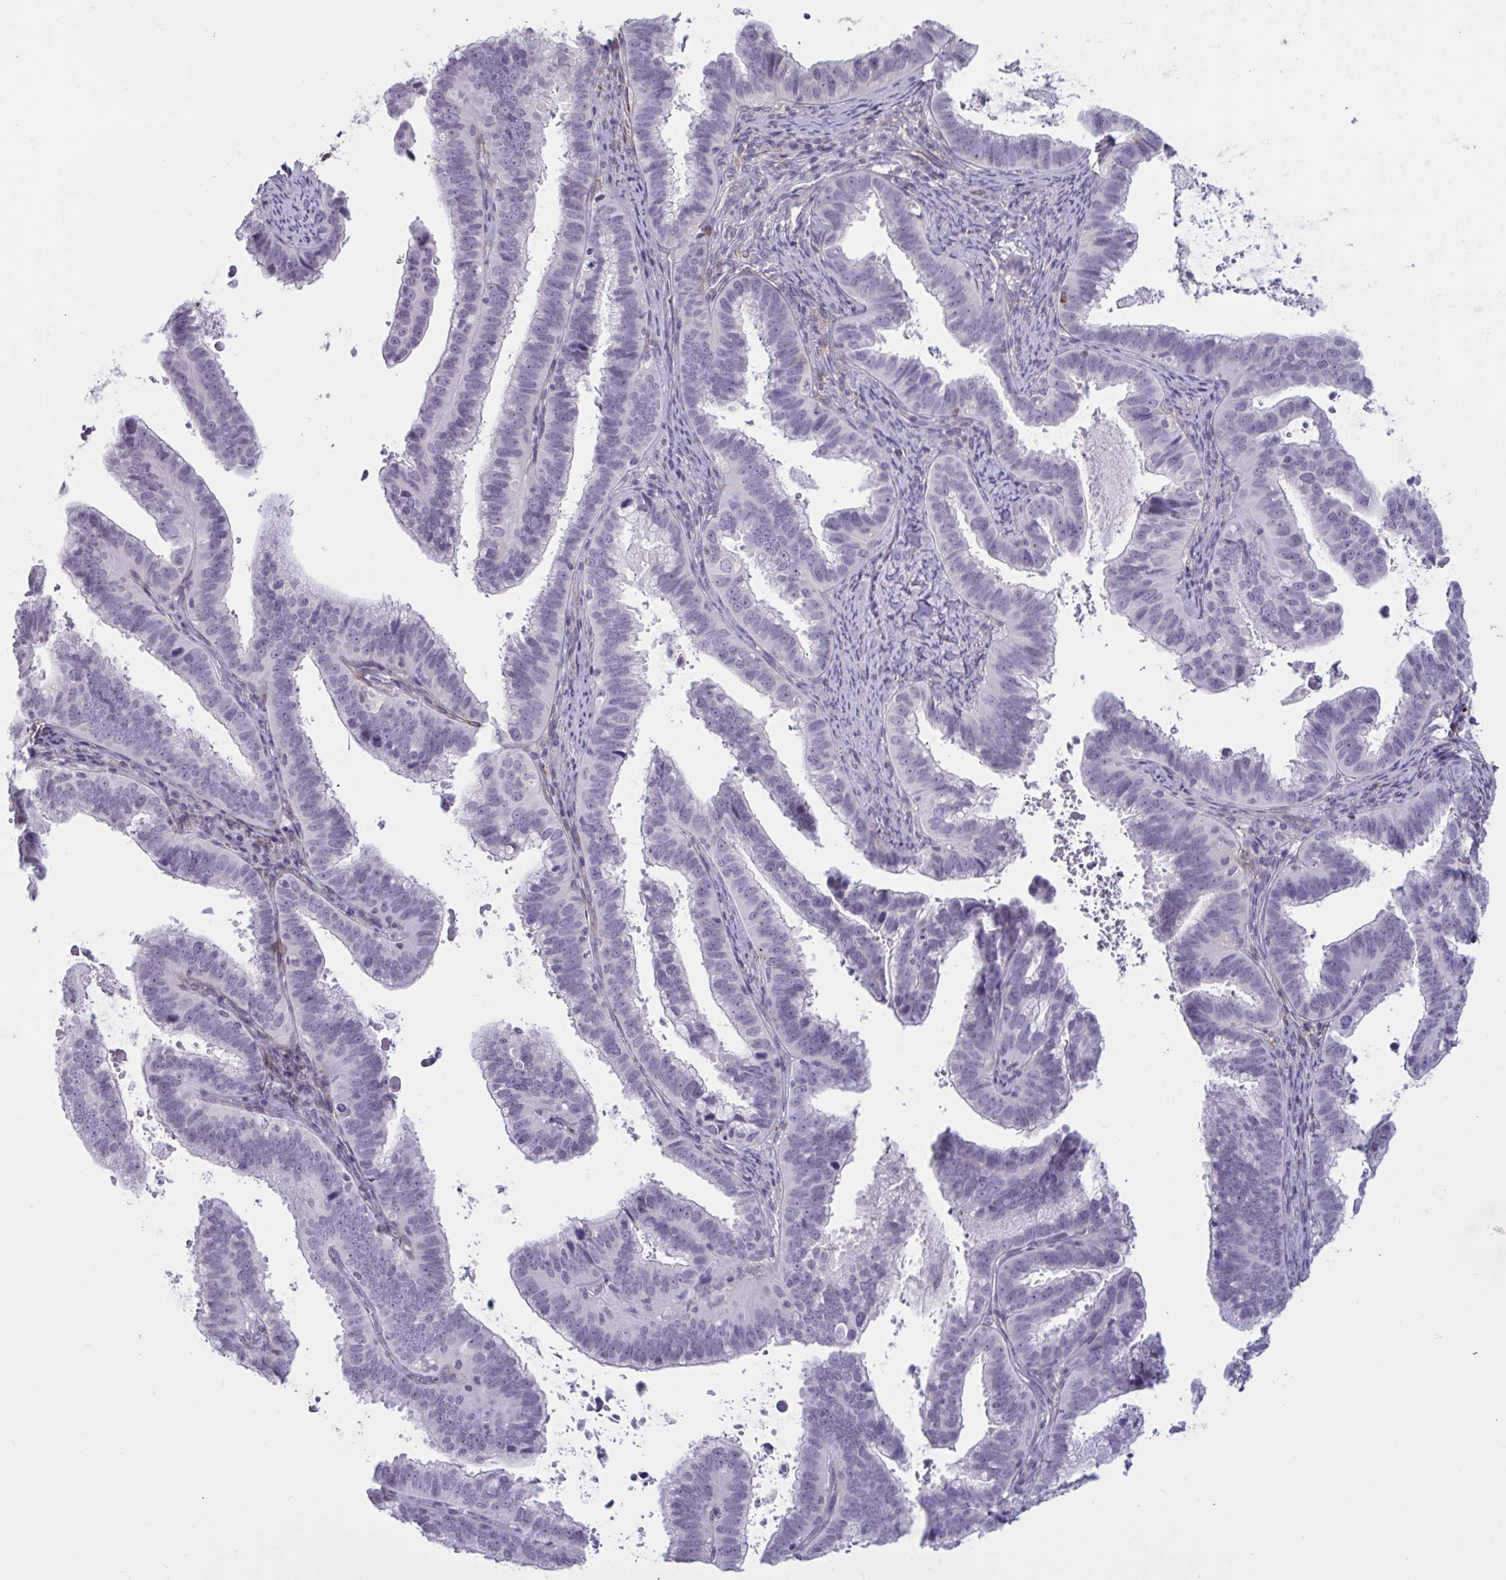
{"staining": {"intensity": "negative", "quantity": "none", "location": "none"}, "tissue": "cervical cancer", "cell_type": "Tumor cells", "image_type": "cancer", "snomed": [{"axis": "morphology", "description": "Adenocarcinoma, NOS"}, {"axis": "topography", "description": "Cervix"}], "caption": "A histopathology image of human cervical adenocarcinoma is negative for staining in tumor cells.", "gene": "TBC1D4", "patient": {"sex": "female", "age": 61}}